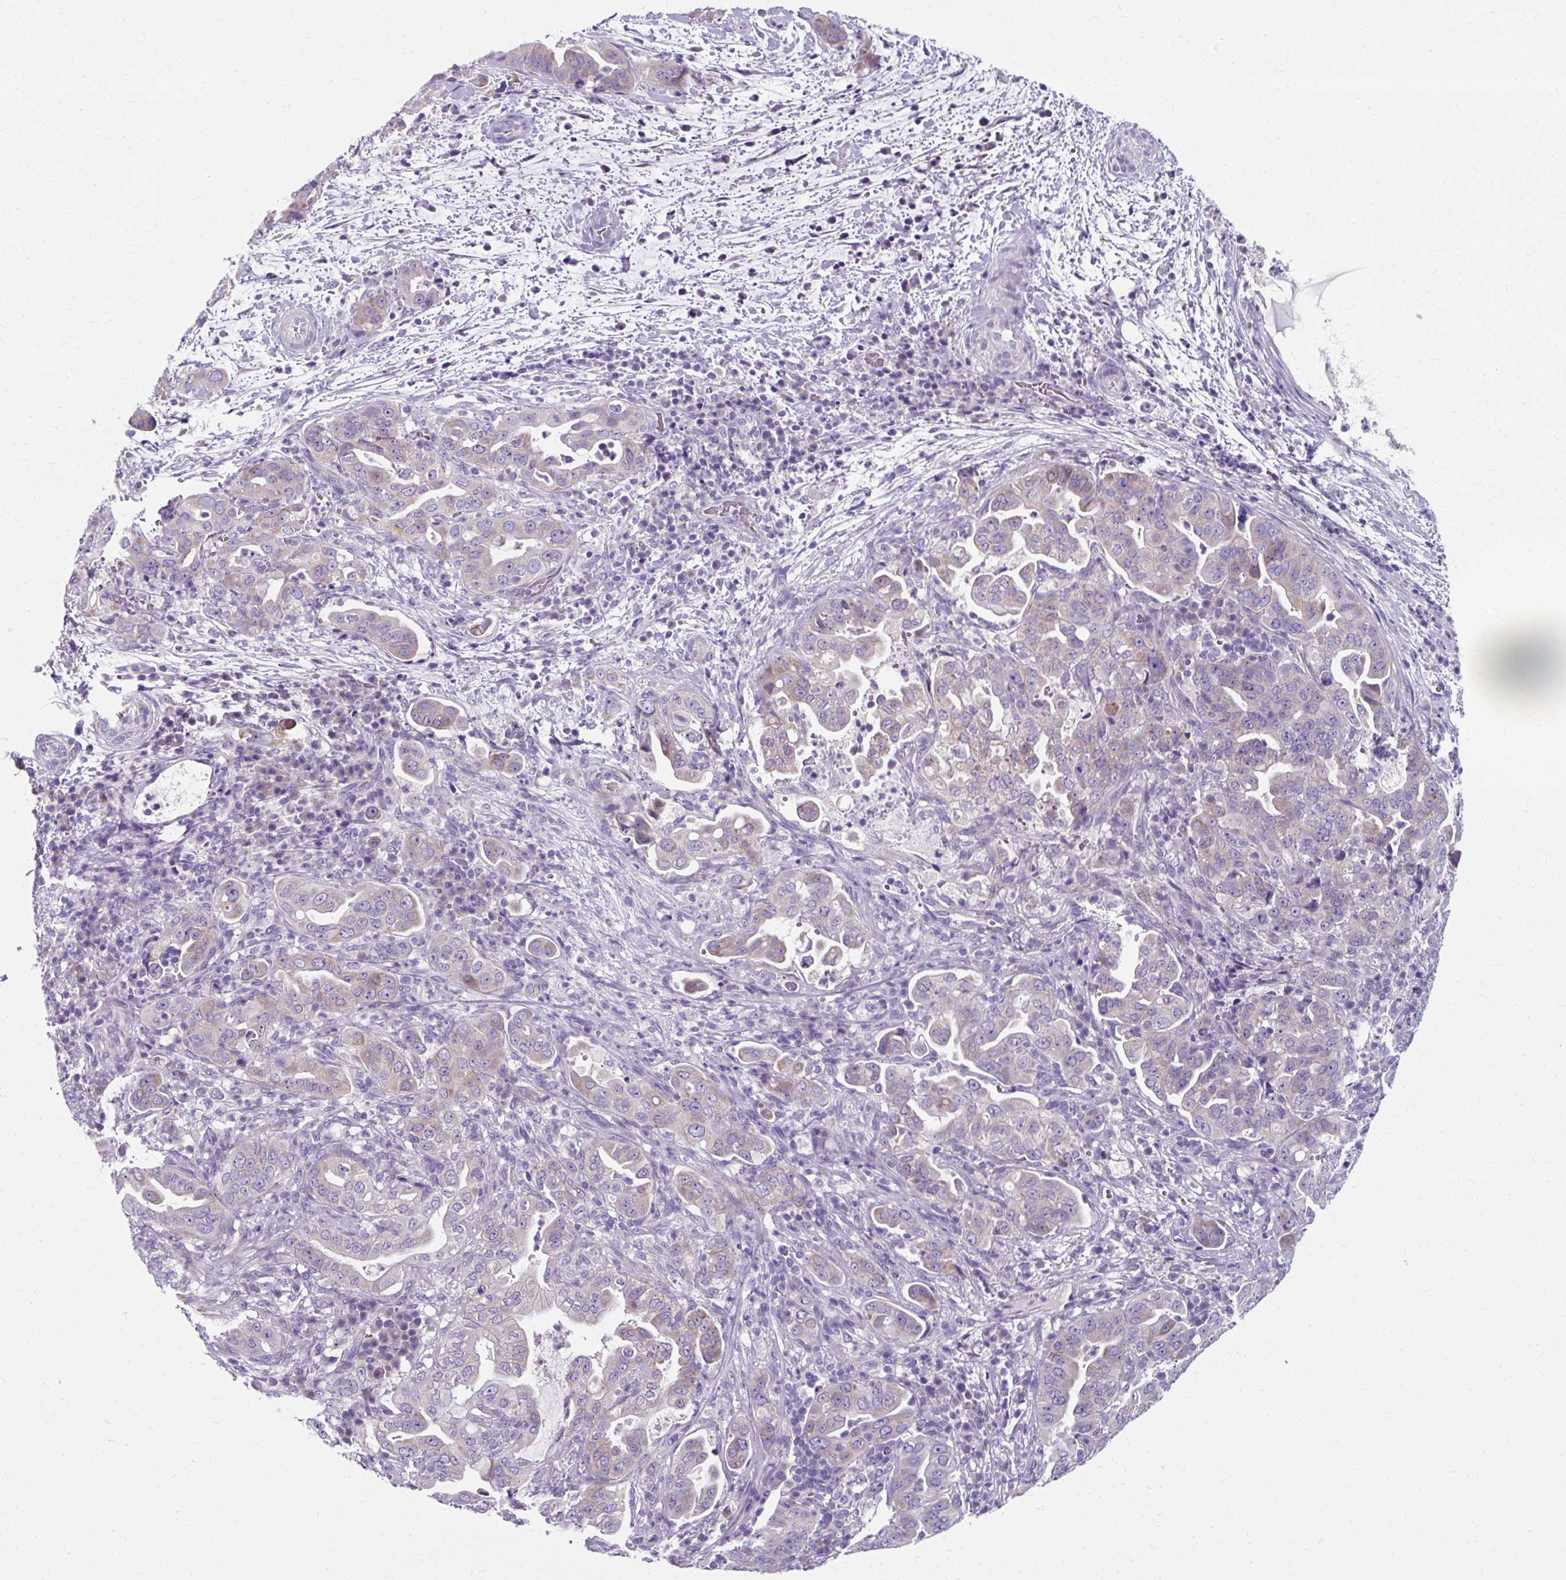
{"staining": {"intensity": "weak", "quantity": "<25%", "location": "cytoplasmic/membranous"}, "tissue": "pancreatic cancer", "cell_type": "Tumor cells", "image_type": "cancer", "snomed": [{"axis": "morphology", "description": "Normal tissue, NOS"}, {"axis": "morphology", "description": "Adenocarcinoma, NOS"}, {"axis": "topography", "description": "Lymph node"}, {"axis": "topography", "description": "Pancreas"}], "caption": "Immunohistochemistry (IHC) micrograph of pancreatic cancer (adenocarcinoma) stained for a protein (brown), which exhibits no staining in tumor cells.", "gene": "ZNF555", "patient": {"sex": "female", "age": 67}}